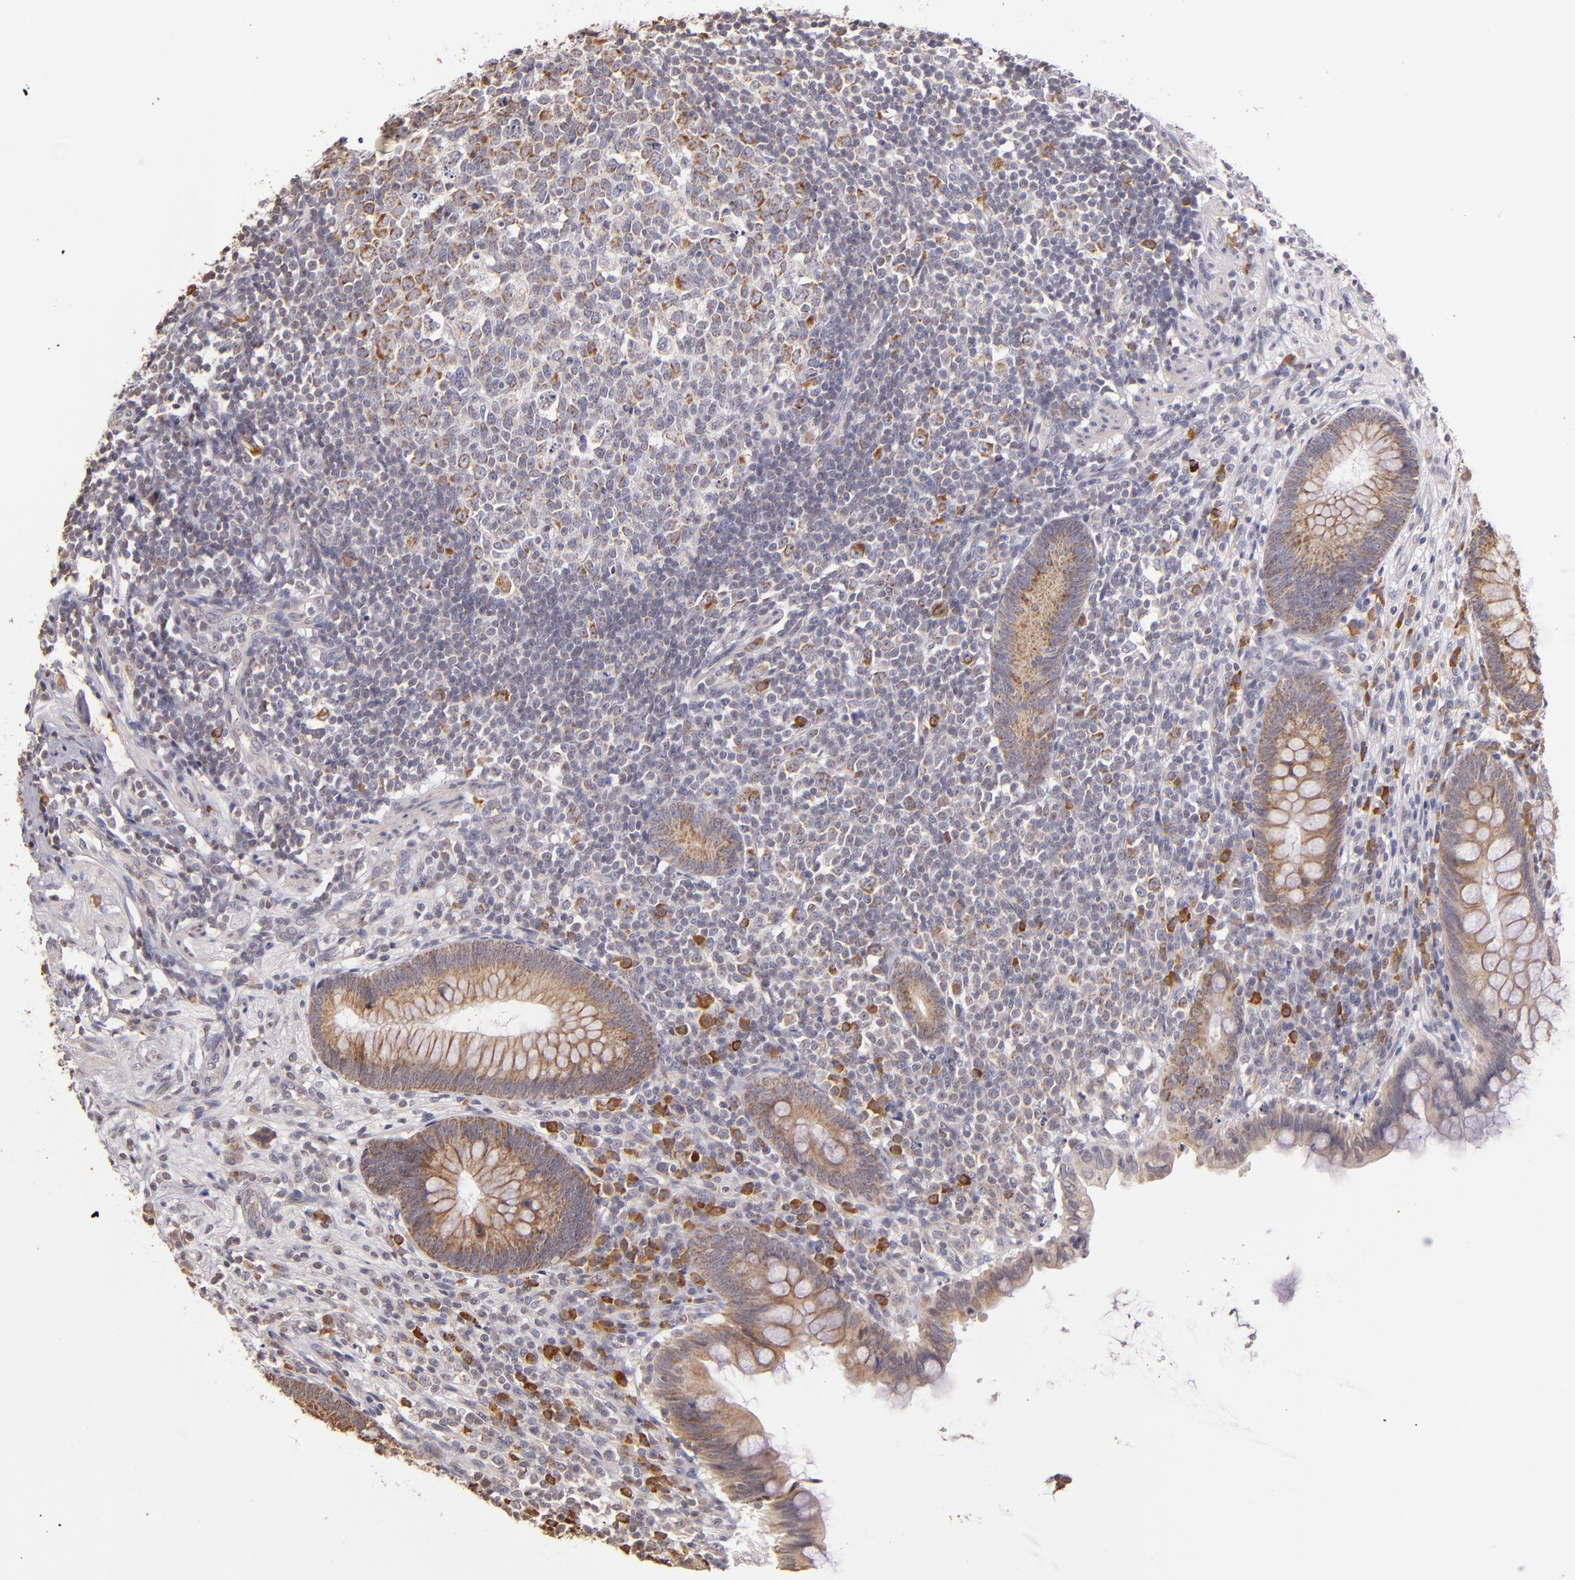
{"staining": {"intensity": "weak", "quantity": "25%-75%", "location": "cytoplasmic/membranous"}, "tissue": "appendix", "cell_type": "Glandular cells", "image_type": "normal", "snomed": [{"axis": "morphology", "description": "Normal tissue, NOS"}, {"axis": "topography", "description": "Appendix"}], "caption": "Appendix stained with IHC demonstrates weak cytoplasmic/membranous expression in approximately 25%-75% of glandular cells.", "gene": "ABL1", "patient": {"sex": "female", "age": 66}}